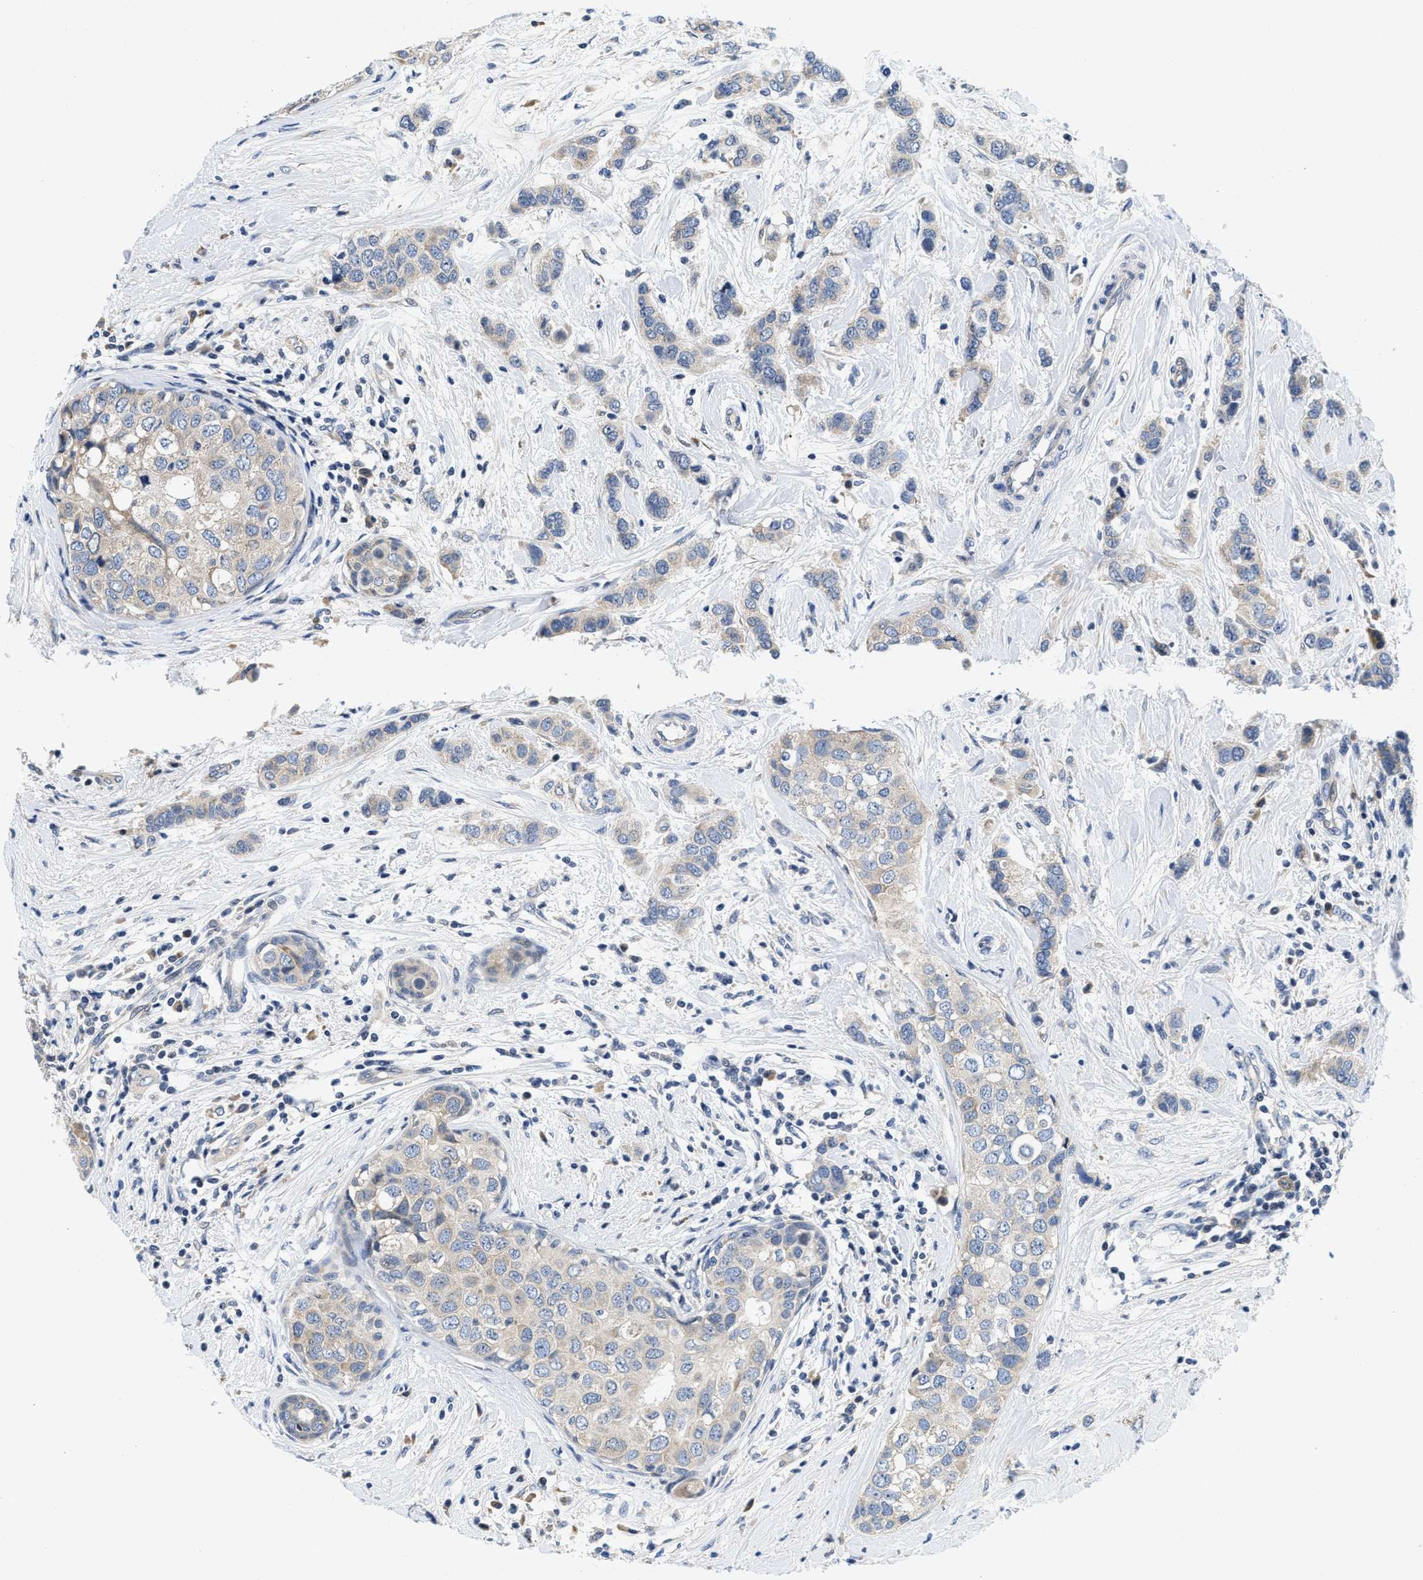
{"staining": {"intensity": "weak", "quantity": "25%-75%", "location": "cytoplasmic/membranous"}, "tissue": "breast cancer", "cell_type": "Tumor cells", "image_type": "cancer", "snomed": [{"axis": "morphology", "description": "Duct carcinoma"}, {"axis": "topography", "description": "Breast"}], "caption": "Immunohistochemical staining of human invasive ductal carcinoma (breast) reveals low levels of weak cytoplasmic/membranous staining in about 25%-75% of tumor cells.", "gene": "IKBKE", "patient": {"sex": "female", "age": 50}}